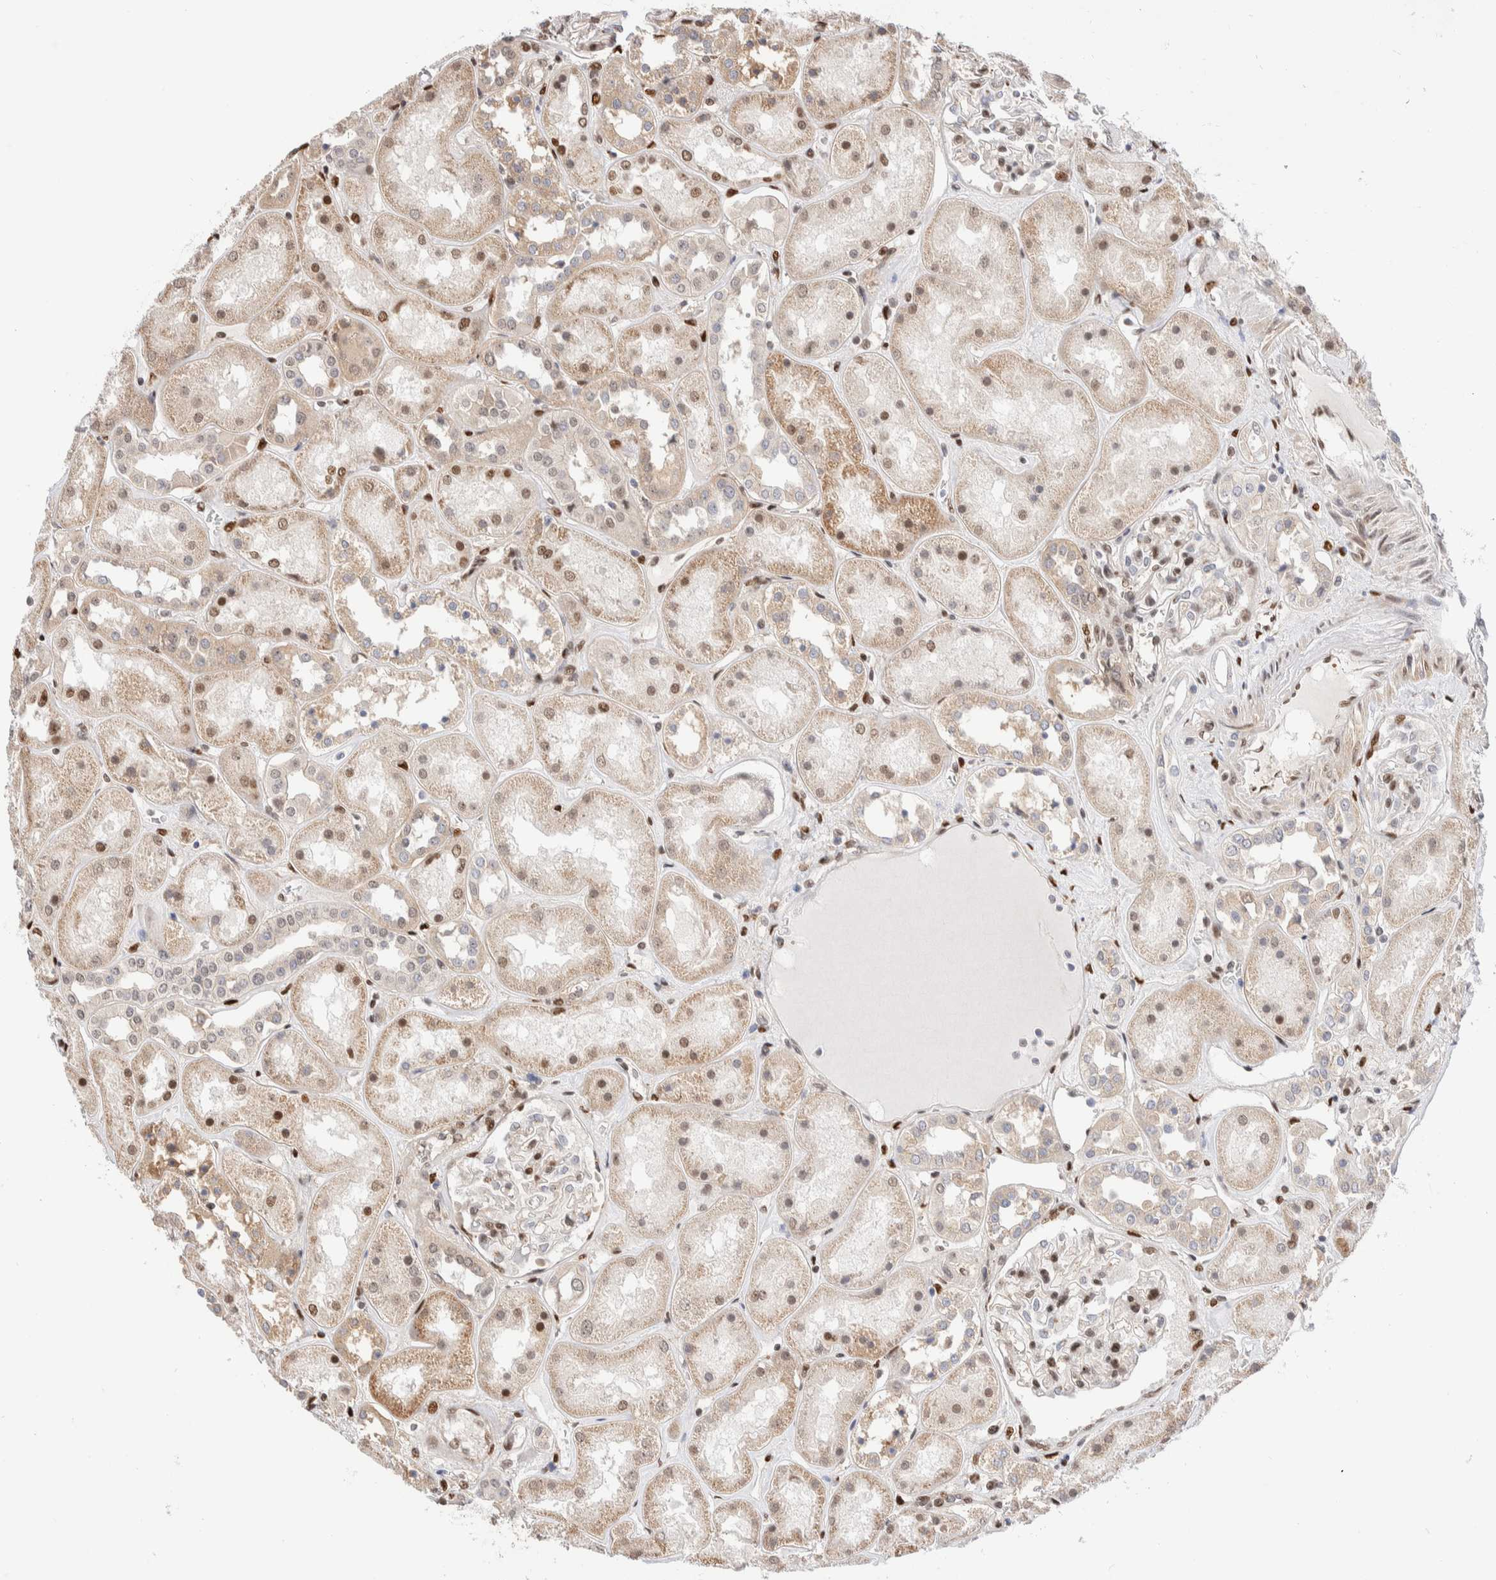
{"staining": {"intensity": "weak", "quantity": "<25%", "location": "nuclear"}, "tissue": "kidney", "cell_type": "Cells in glomeruli", "image_type": "normal", "snomed": [{"axis": "morphology", "description": "Normal tissue, NOS"}, {"axis": "topography", "description": "Kidney"}], "caption": "Protein analysis of benign kidney shows no significant positivity in cells in glomeruli. (Stains: DAB immunohistochemistry (IHC) with hematoxylin counter stain, Microscopy: brightfield microscopy at high magnification).", "gene": "NSMAF", "patient": {"sex": "male", "age": 70}}